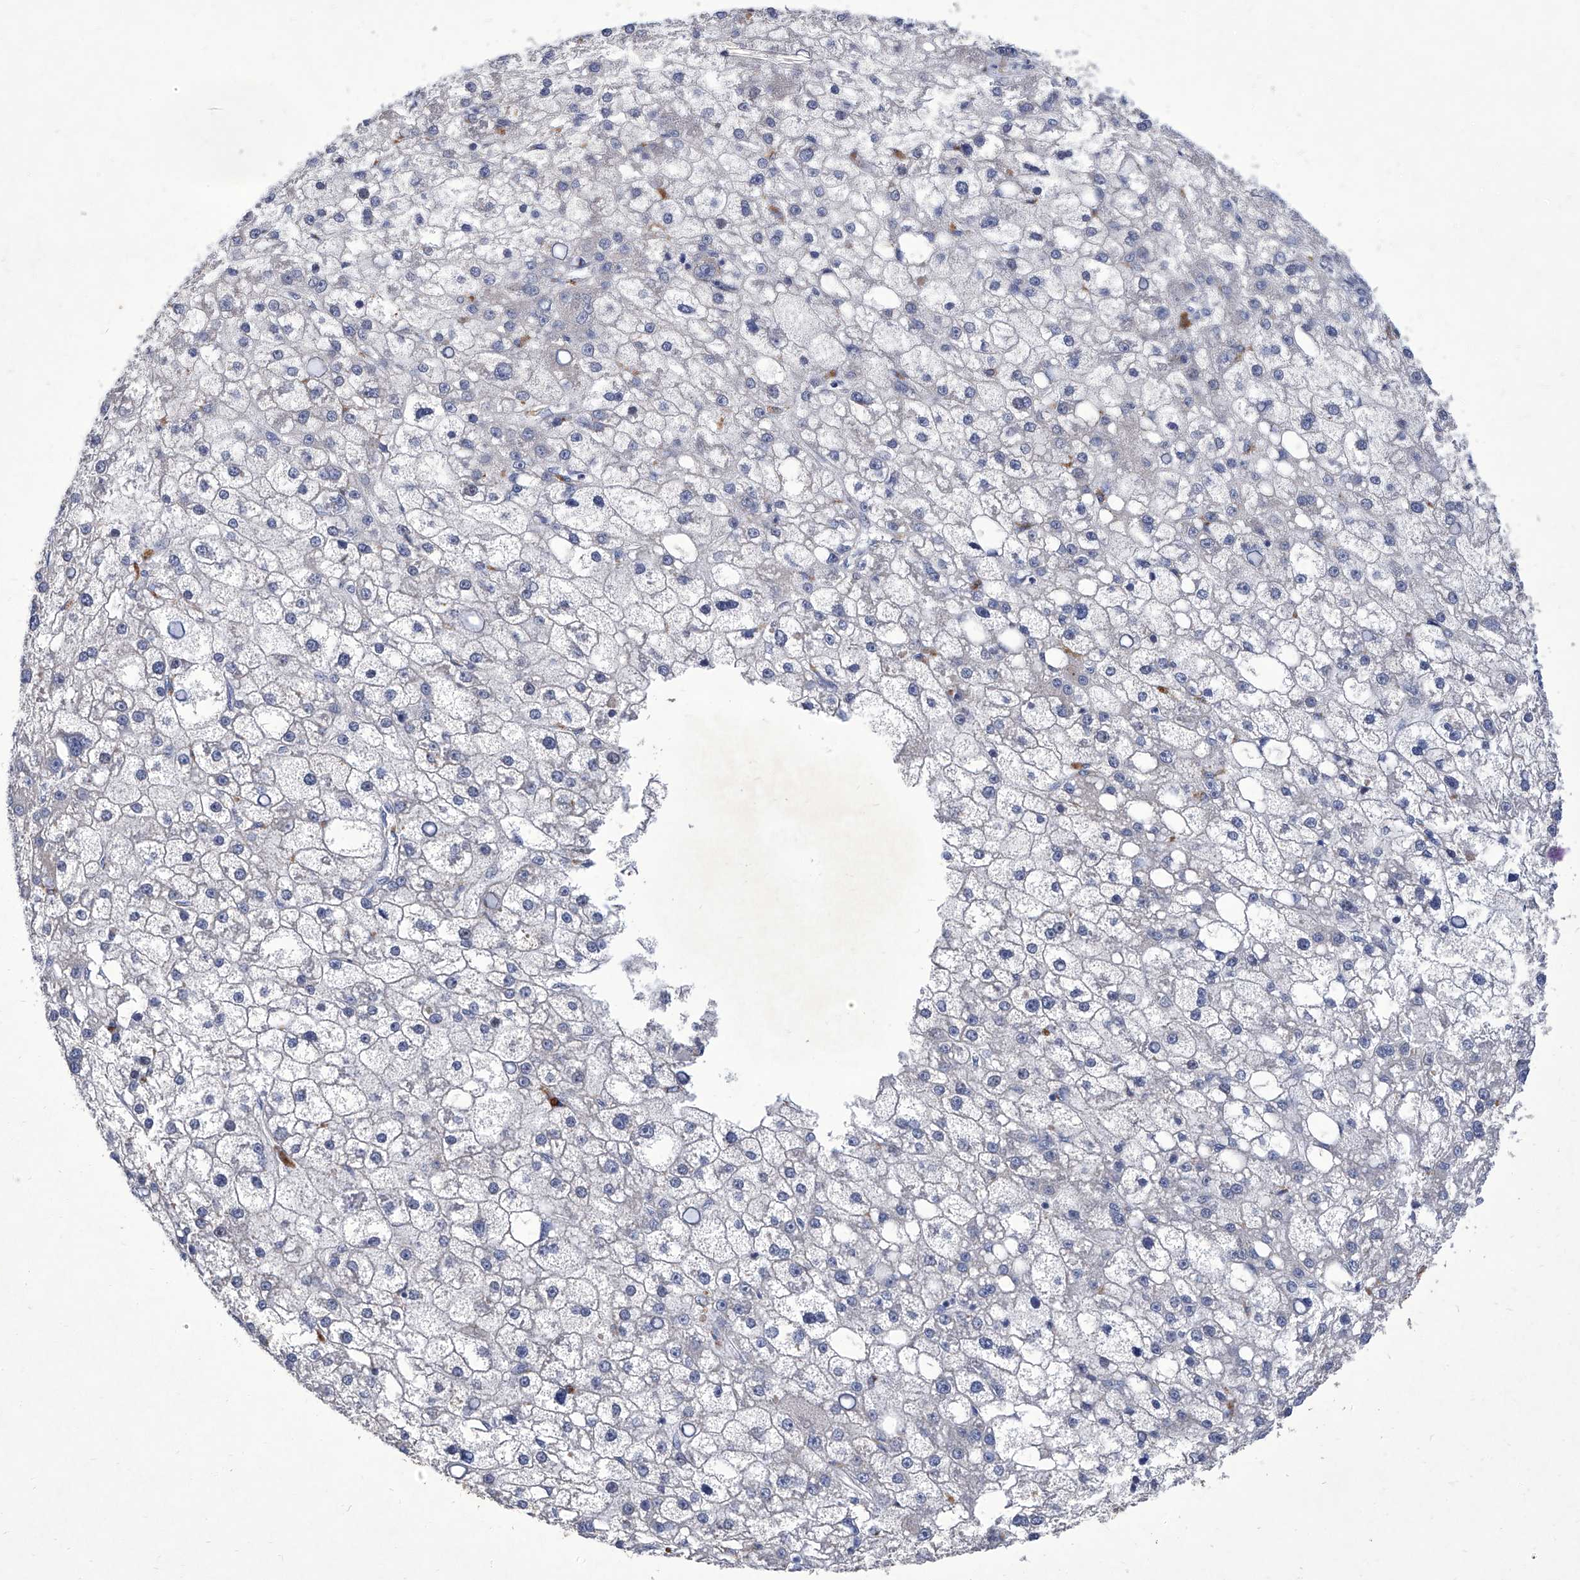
{"staining": {"intensity": "negative", "quantity": "none", "location": "none"}, "tissue": "liver cancer", "cell_type": "Tumor cells", "image_type": "cancer", "snomed": [{"axis": "morphology", "description": "Carcinoma, Hepatocellular, NOS"}, {"axis": "topography", "description": "Liver"}], "caption": "A micrograph of liver cancer stained for a protein displays no brown staining in tumor cells.", "gene": "IFNL2", "patient": {"sex": "male", "age": 67}}